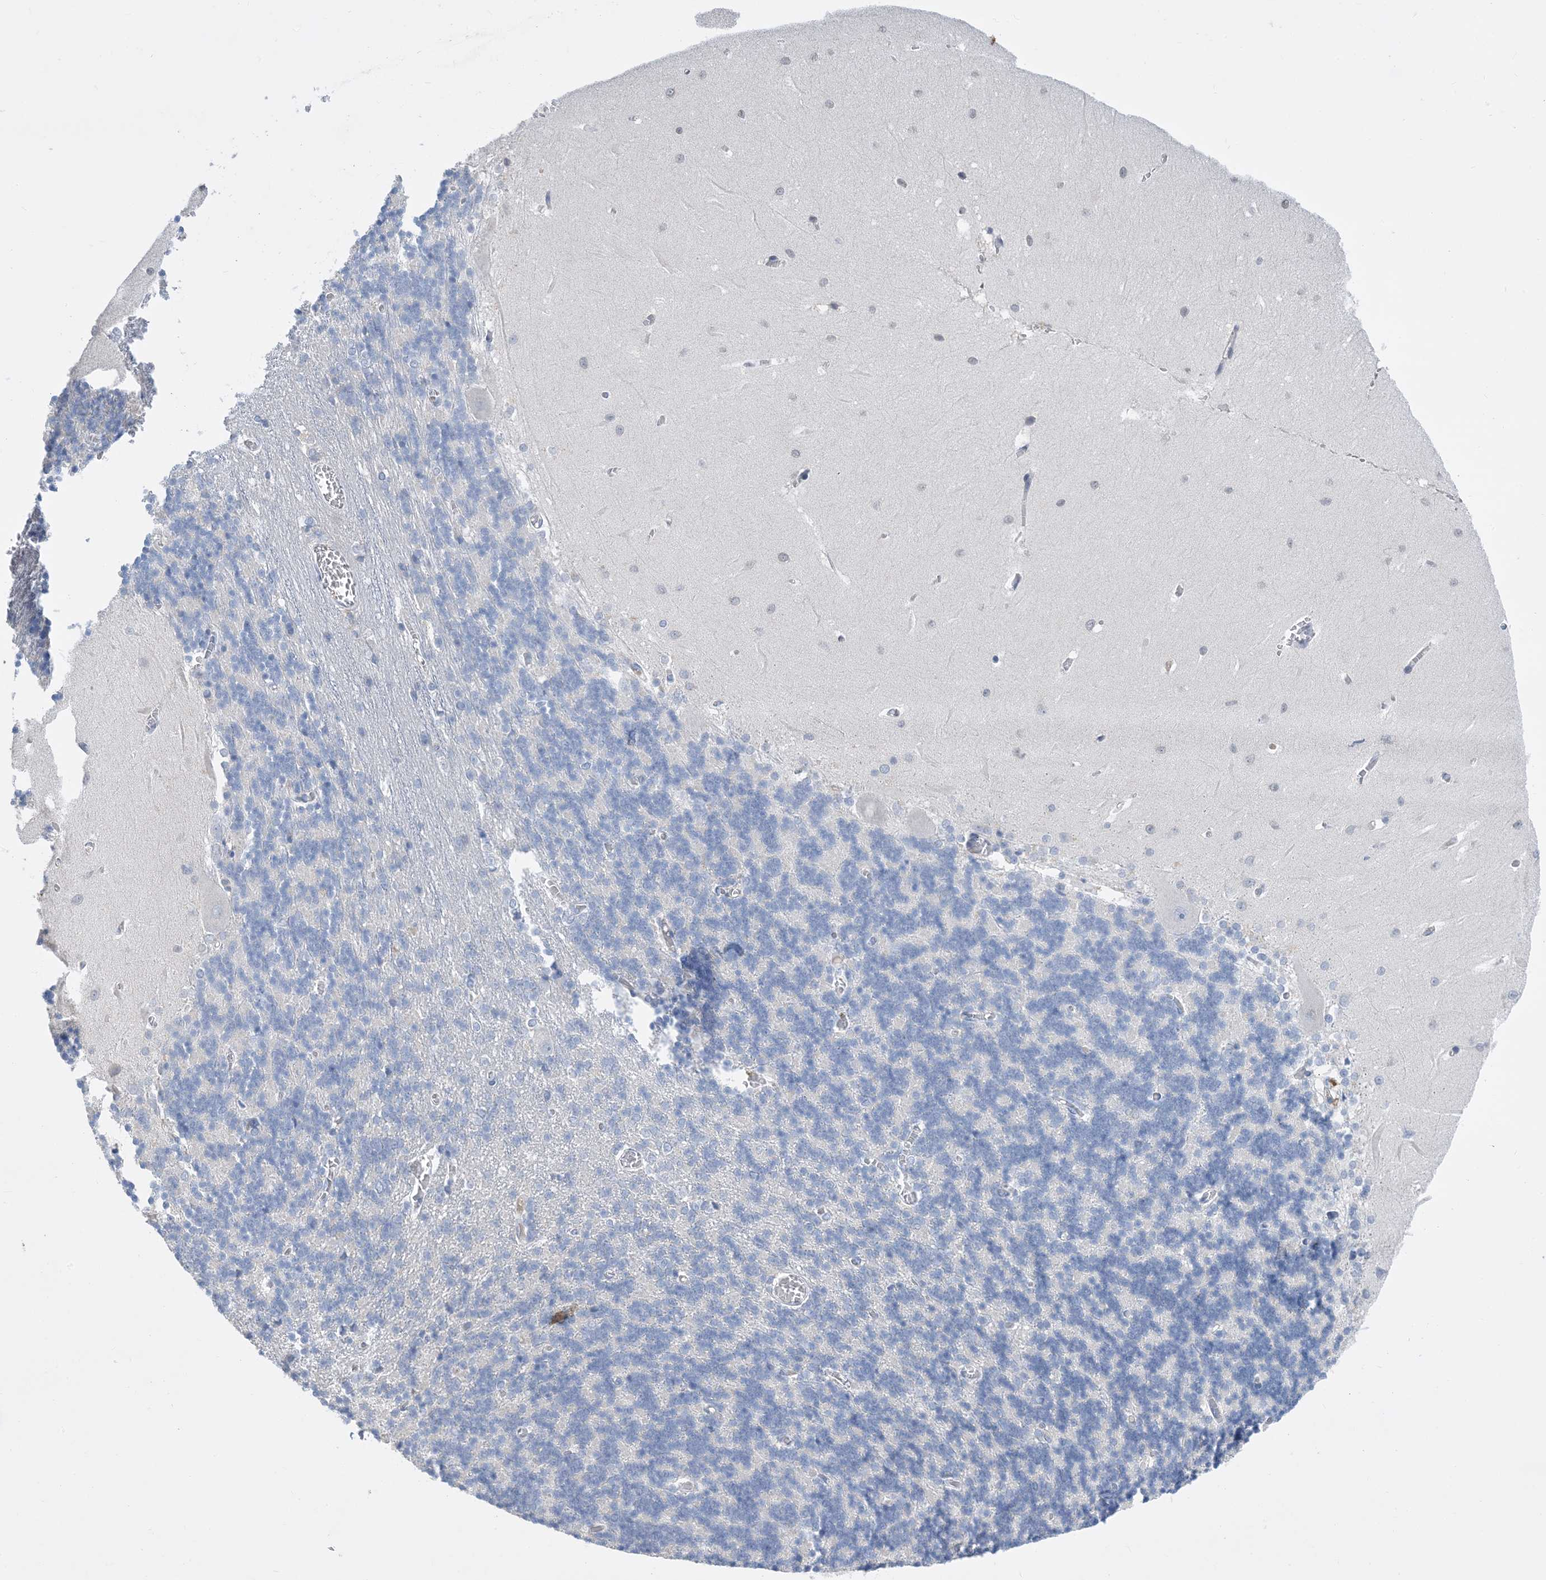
{"staining": {"intensity": "negative", "quantity": "none", "location": "none"}, "tissue": "cerebellum", "cell_type": "Cells in granular layer", "image_type": "normal", "snomed": [{"axis": "morphology", "description": "Normal tissue, NOS"}, {"axis": "topography", "description": "Cerebellum"}], "caption": "Photomicrograph shows no protein staining in cells in granular layer of benign cerebellum.", "gene": "KPRP", "patient": {"sex": "male", "age": 57}}